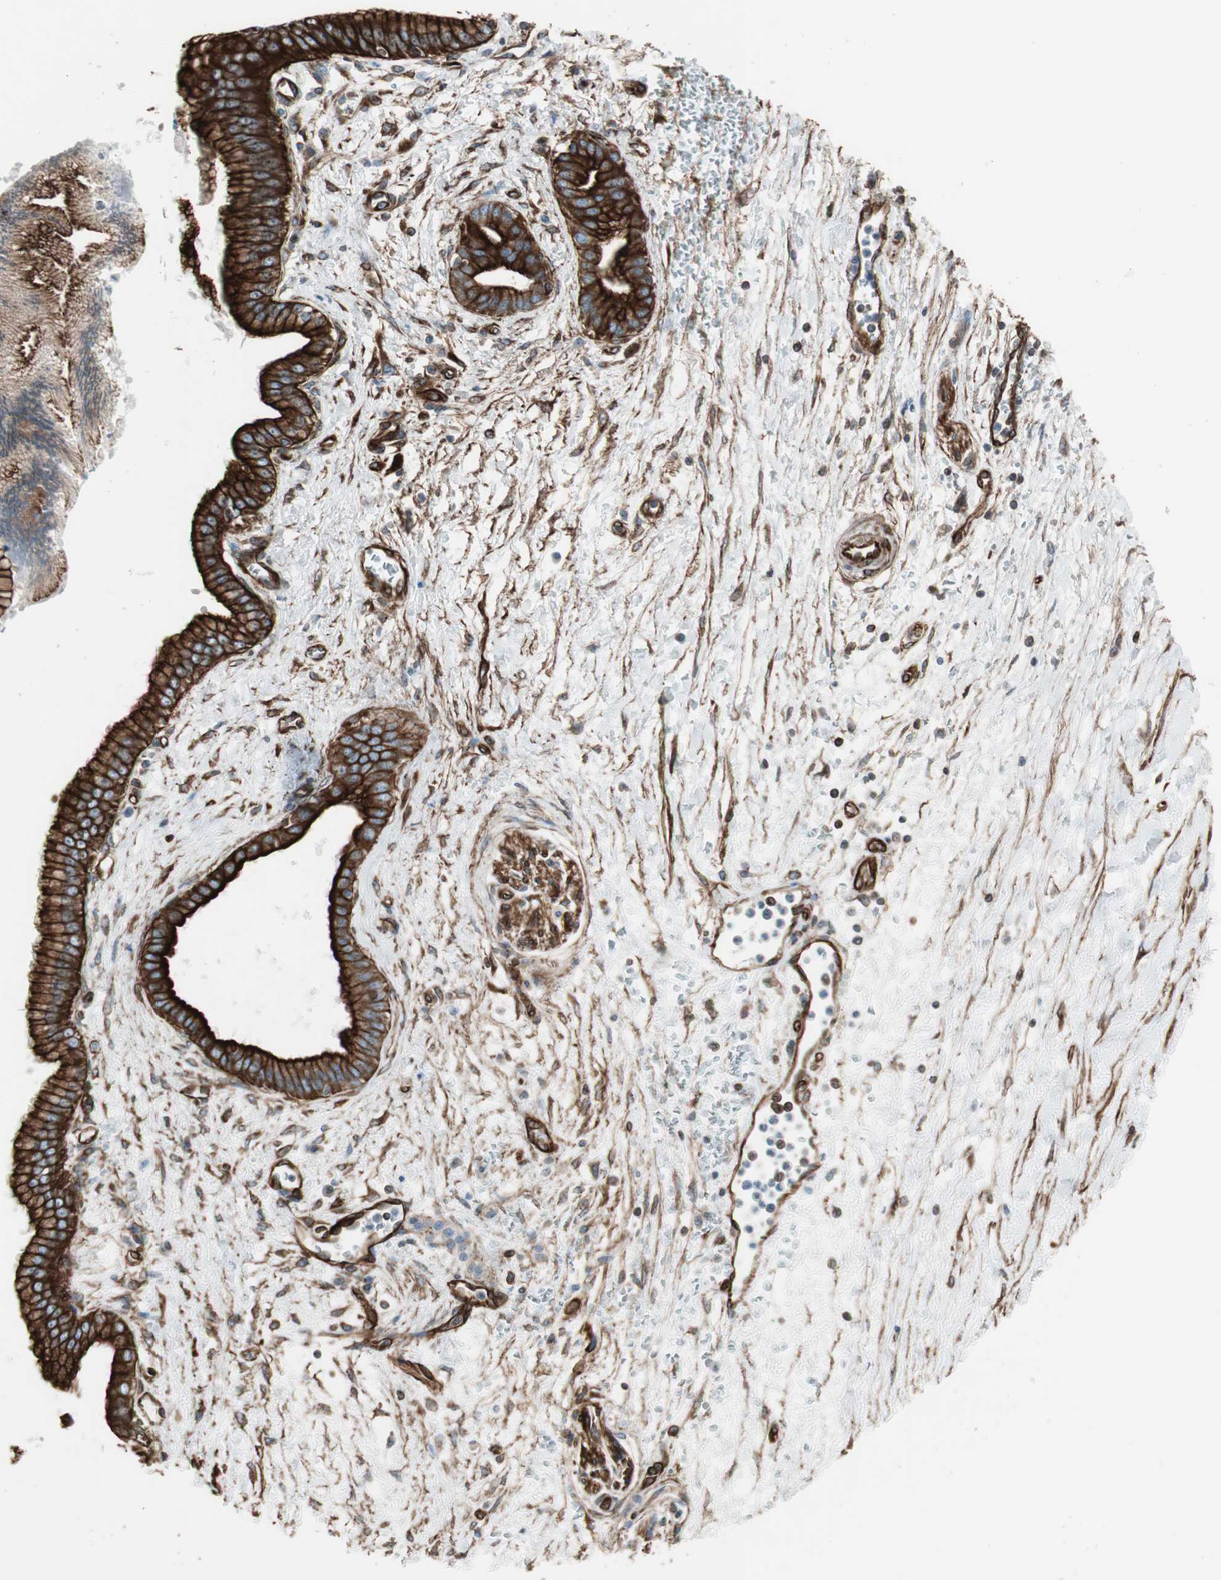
{"staining": {"intensity": "strong", "quantity": ">75%", "location": "cytoplasmic/membranous"}, "tissue": "pancreatic cancer", "cell_type": "Tumor cells", "image_type": "cancer", "snomed": [{"axis": "morphology", "description": "Adenocarcinoma, NOS"}, {"axis": "topography", "description": "Pancreas"}], "caption": "Adenocarcinoma (pancreatic) stained for a protein (brown) displays strong cytoplasmic/membranous positive positivity in about >75% of tumor cells.", "gene": "TCTA", "patient": {"sex": "male", "age": 59}}